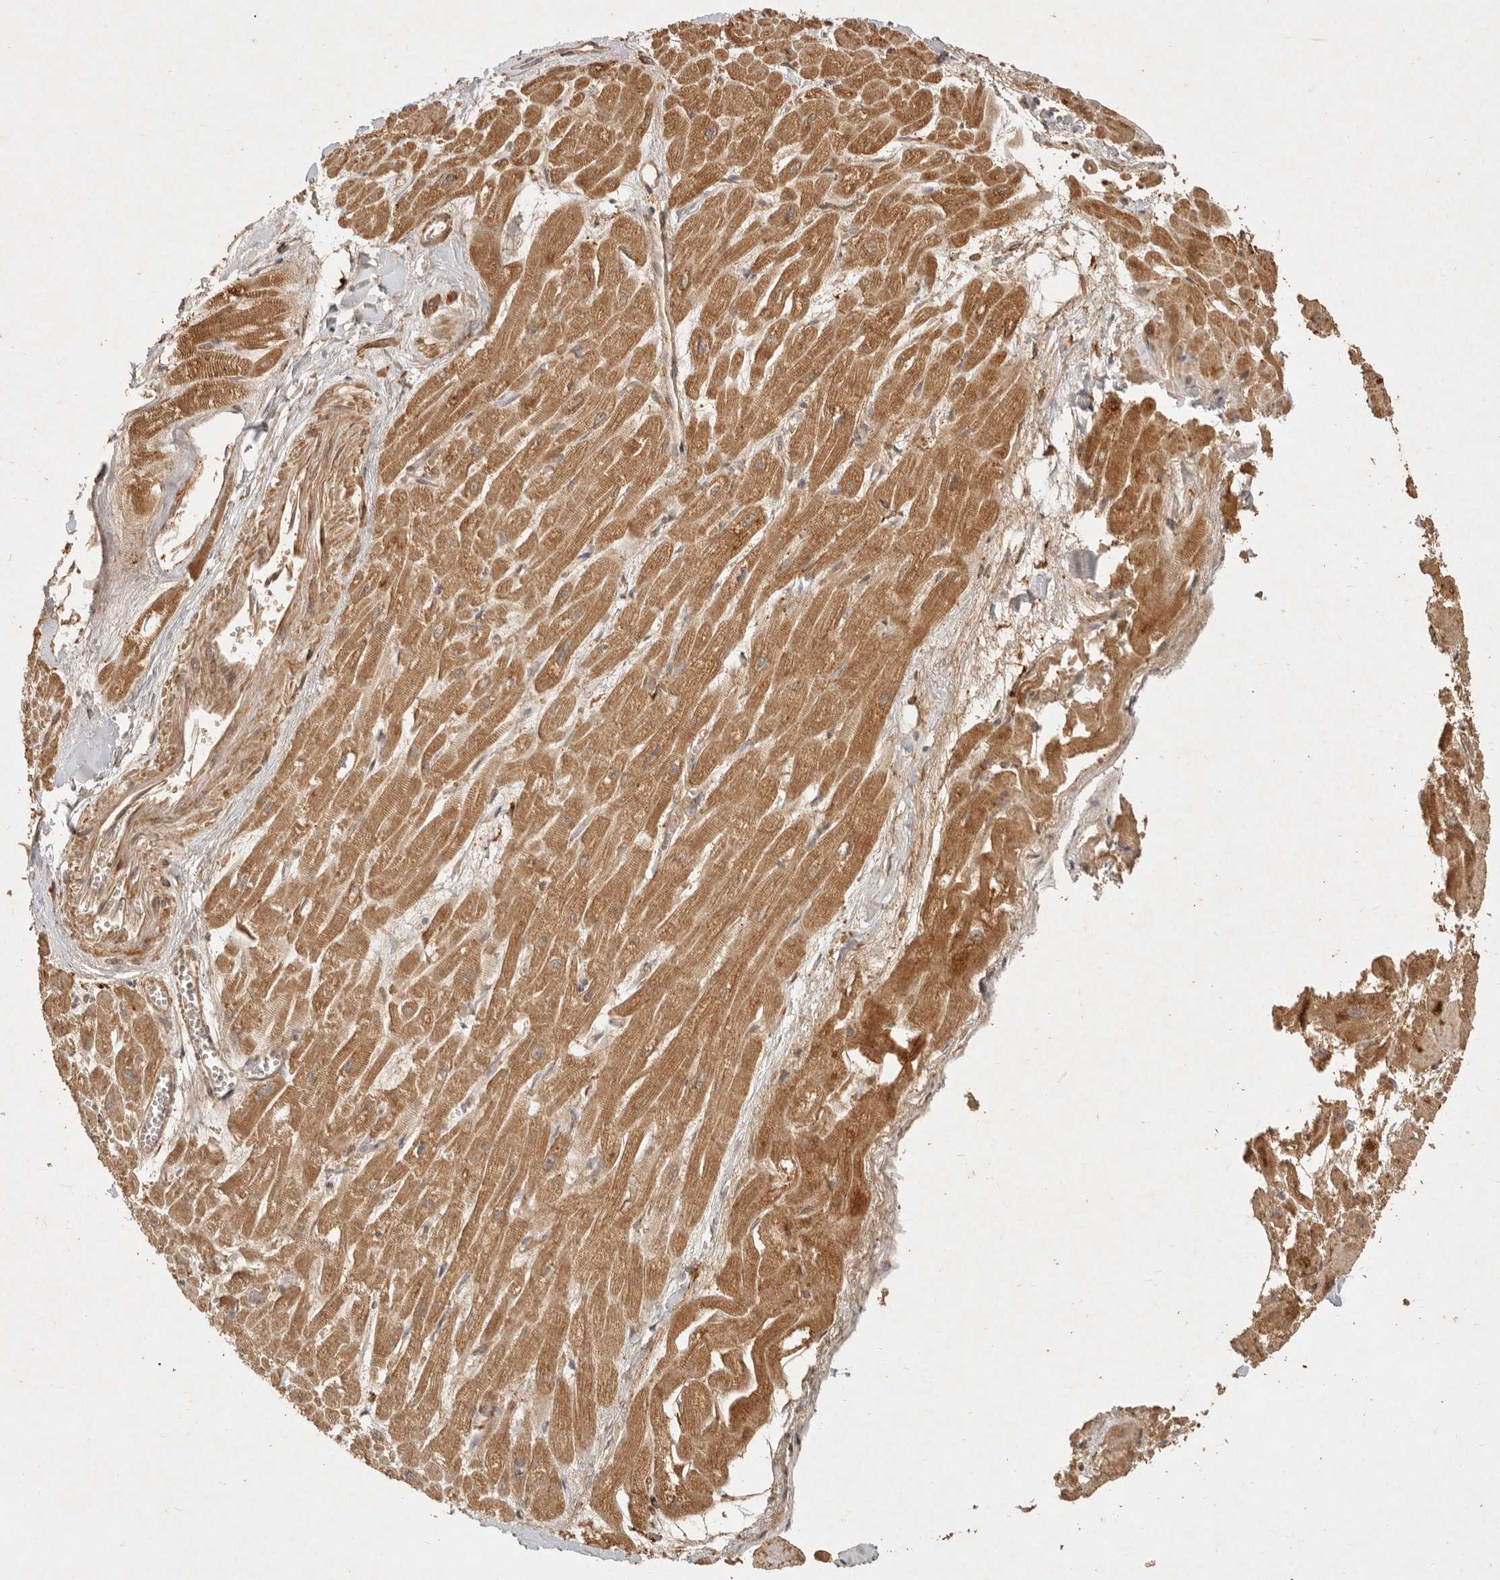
{"staining": {"intensity": "moderate", "quantity": ">75%", "location": "cytoplasmic/membranous"}, "tissue": "heart muscle", "cell_type": "Cardiomyocytes", "image_type": "normal", "snomed": [{"axis": "morphology", "description": "Normal tissue, NOS"}, {"axis": "topography", "description": "Heart"}], "caption": "Cardiomyocytes reveal moderate cytoplasmic/membranous staining in about >75% of cells in normal heart muscle.", "gene": "CLEC4C", "patient": {"sex": "male", "age": 54}}